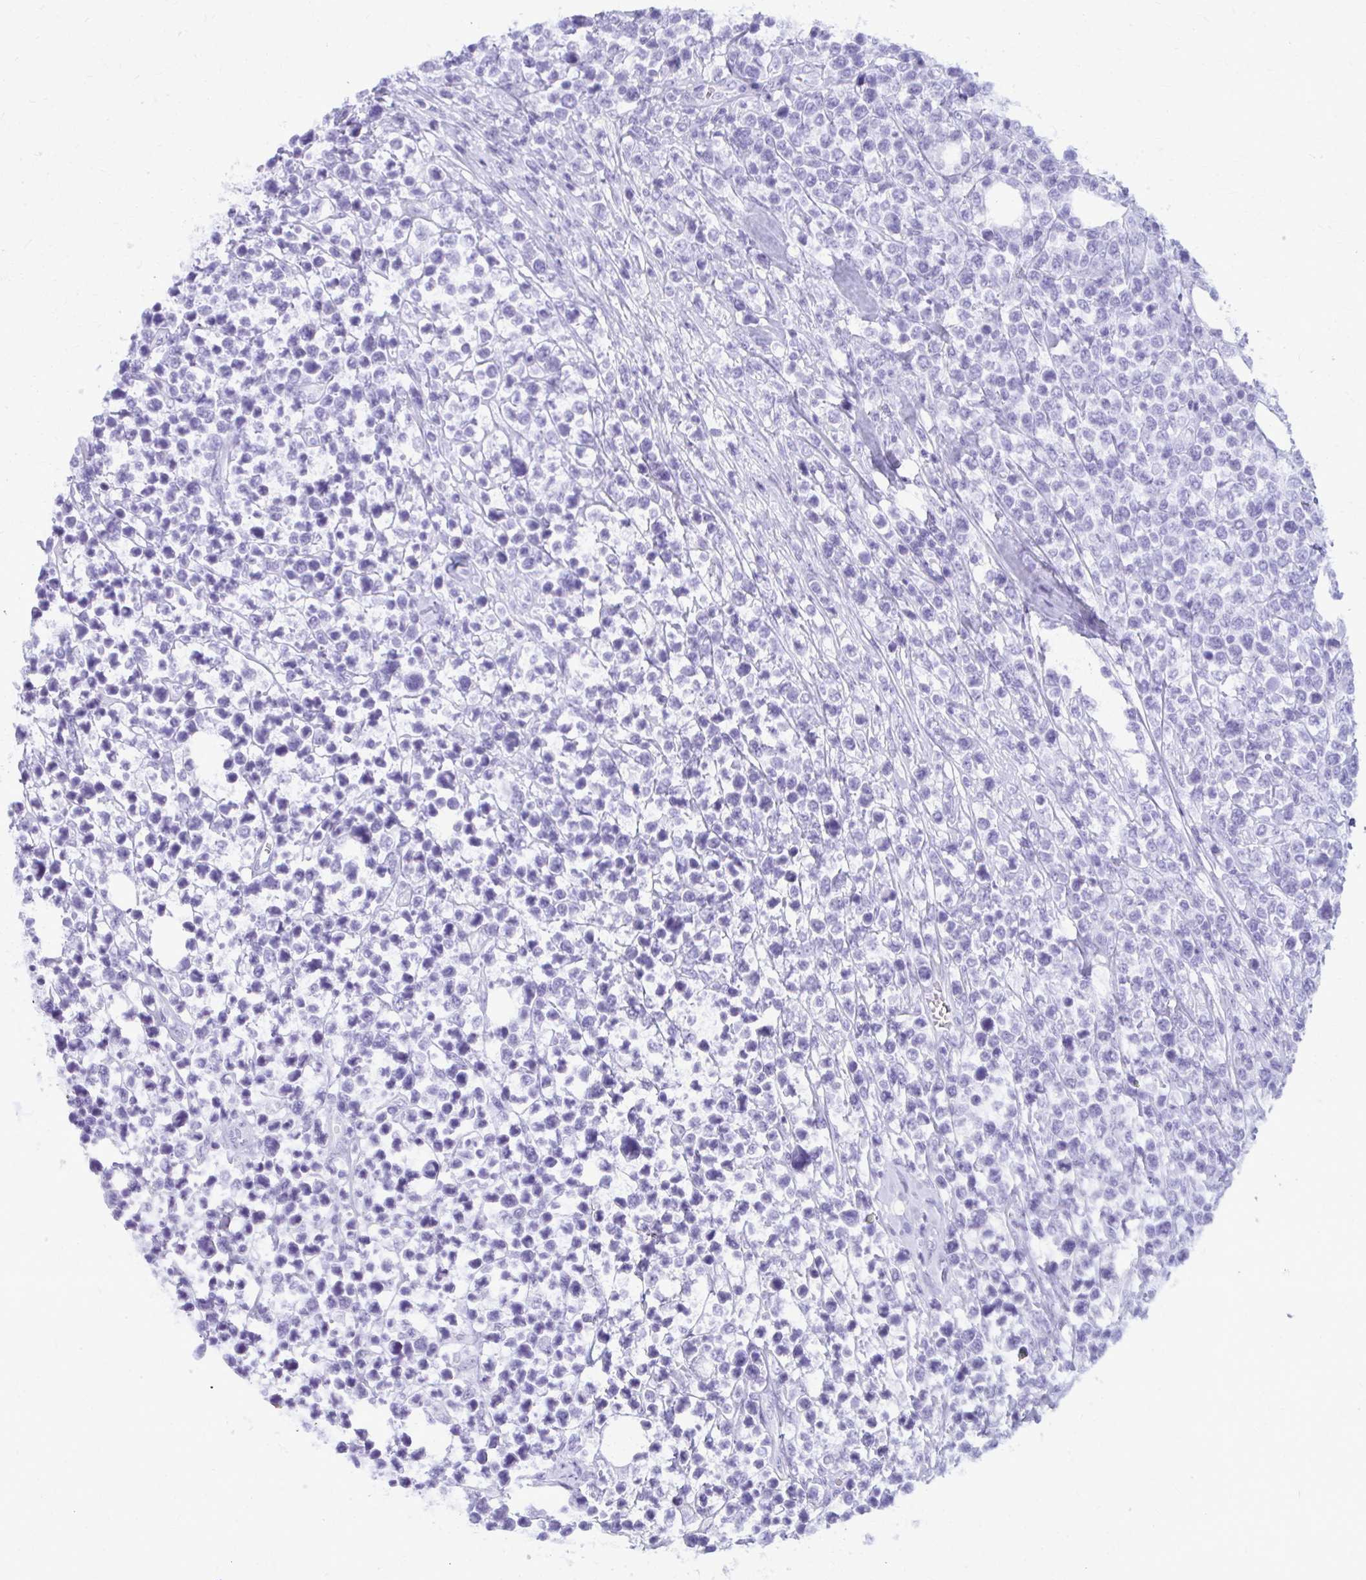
{"staining": {"intensity": "negative", "quantity": "none", "location": "none"}, "tissue": "lymphoma", "cell_type": "Tumor cells", "image_type": "cancer", "snomed": [{"axis": "morphology", "description": "Malignant lymphoma, non-Hodgkin's type, High grade"}, {"axis": "topography", "description": "Soft tissue"}], "caption": "IHC of human high-grade malignant lymphoma, non-Hodgkin's type reveals no positivity in tumor cells.", "gene": "MAF1", "patient": {"sex": "female", "age": 56}}